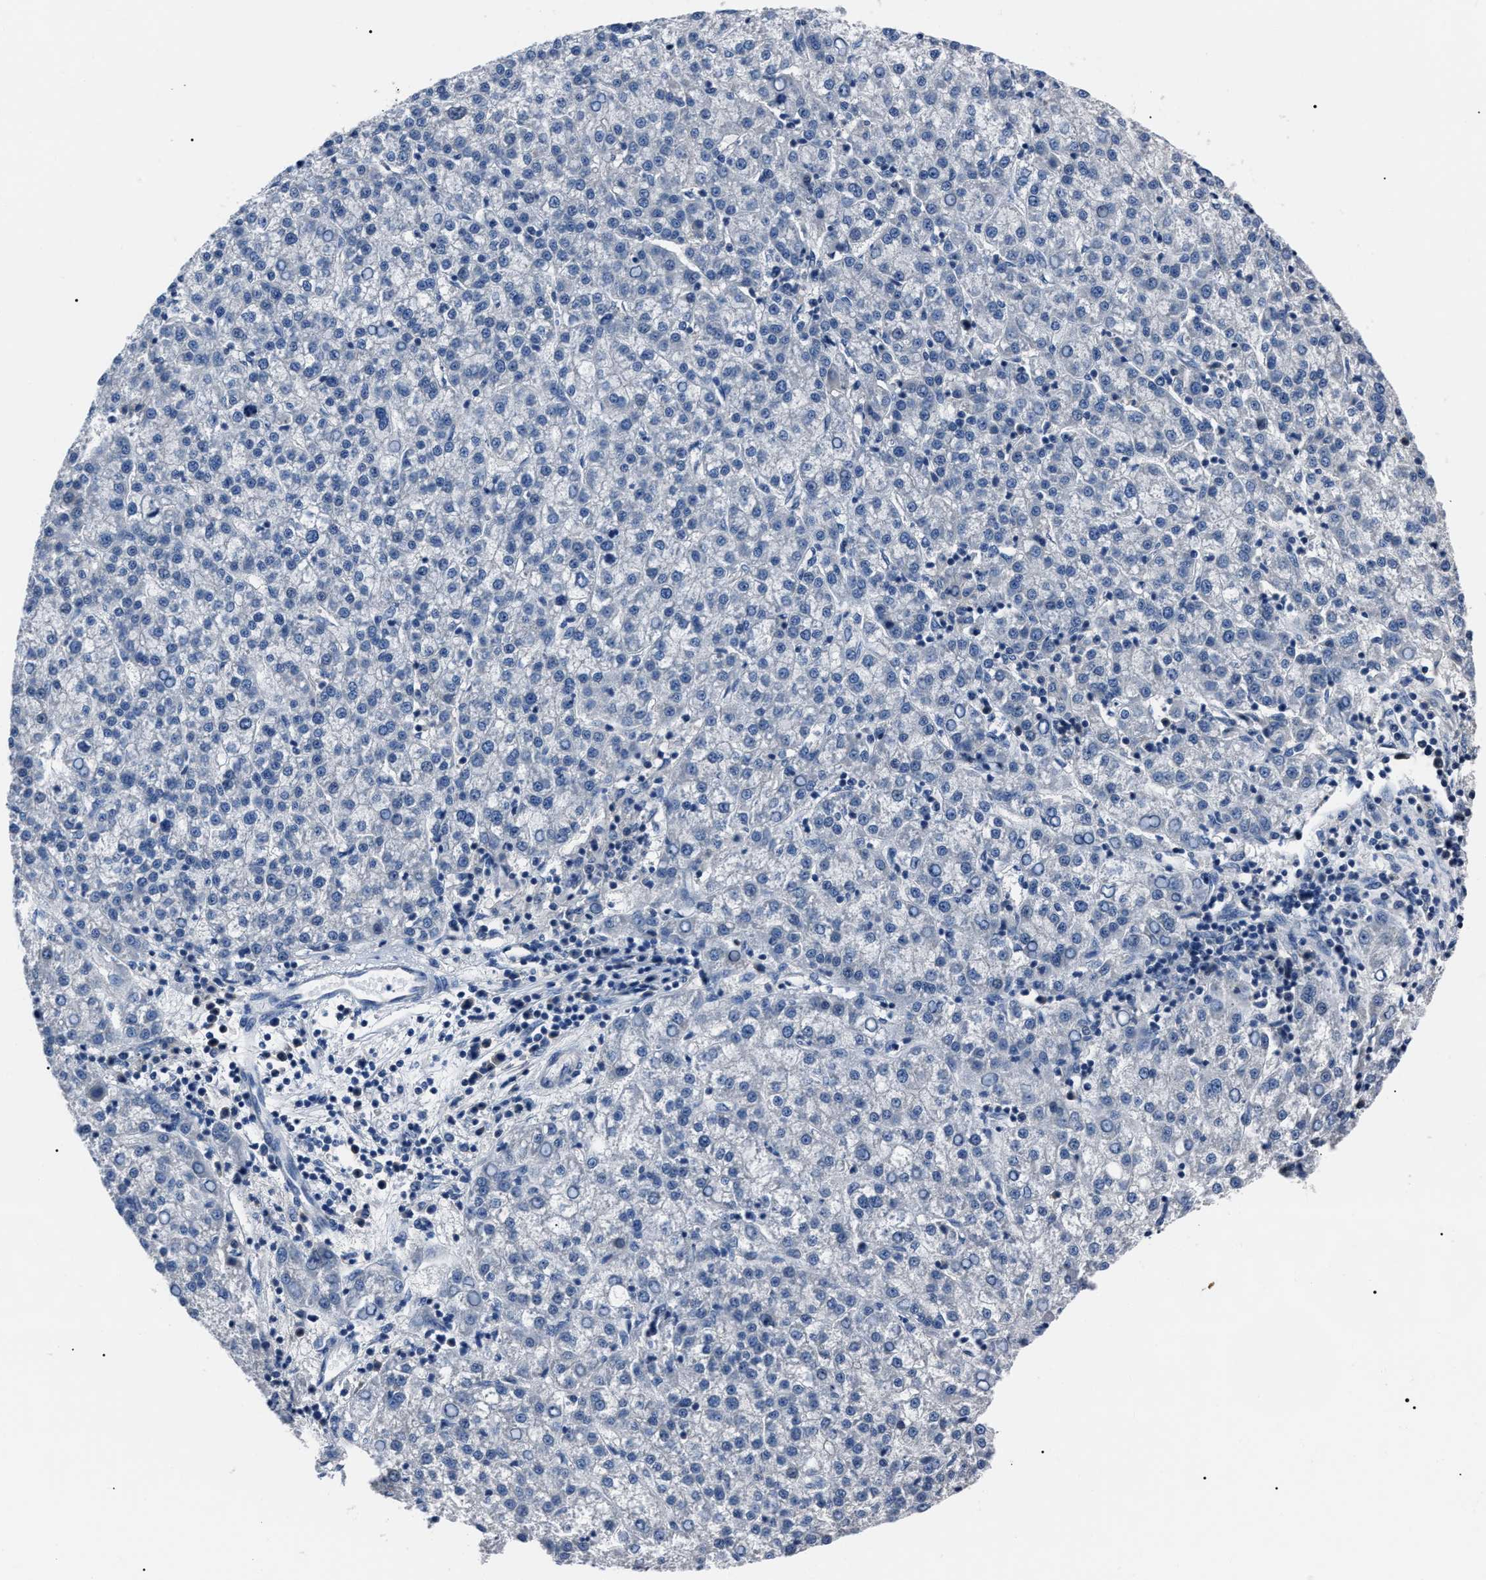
{"staining": {"intensity": "negative", "quantity": "none", "location": "none"}, "tissue": "liver cancer", "cell_type": "Tumor cells", "image_type": "cancer", "snomed": [{"axis": "morphology", "description": "Carcinoma, Hepatocellular, NOS"}, {"axis": "topography", "description": "Liver"}], "caption": "Immunohistochemical staining of hepatocellular carcinoma (liver) reveals no significant staining in tumor cells.", "gene": "LRWD1", "patient": {"sex": "female", "age": 58}}